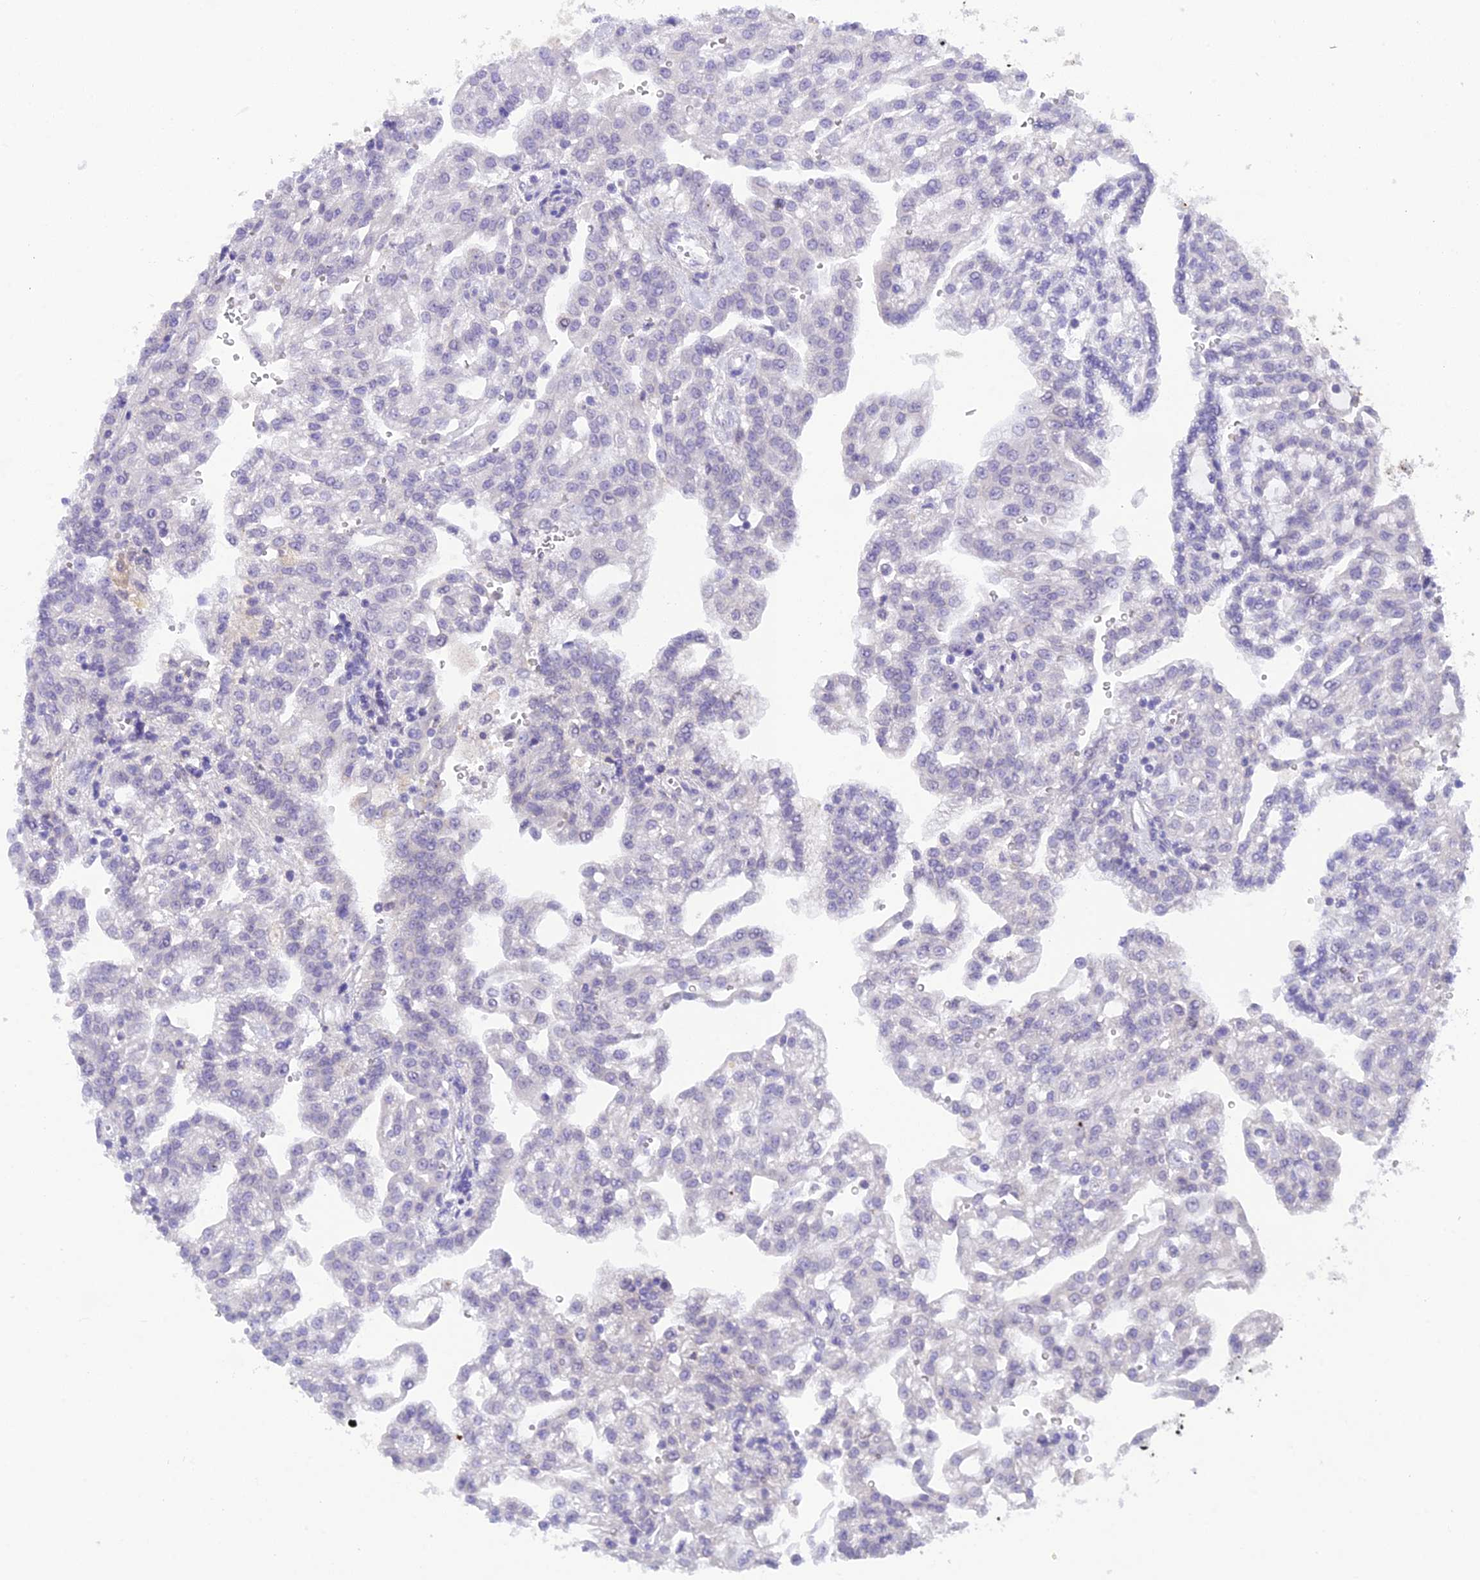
{"staining": {"intensity": "negative", "quantity": "none", "location": "none"}, "tissue": "renal cancer", "cell_type": "Tumor cells", "image_type": "cancer", "snomed": [{"axis": "morphology", "description": "Adenocarcinoma, NOS"}, {"axis": "topography", "description": "Kidney"}], "caption": "DAB (3,3'-diaminobenzidine) immunohistochemical staining of human renal adenocarcinoma demonstrates no significant positivity in tumor cells.", "gene": "BMT2", "patient": {"sex": "male", "age": 63}}